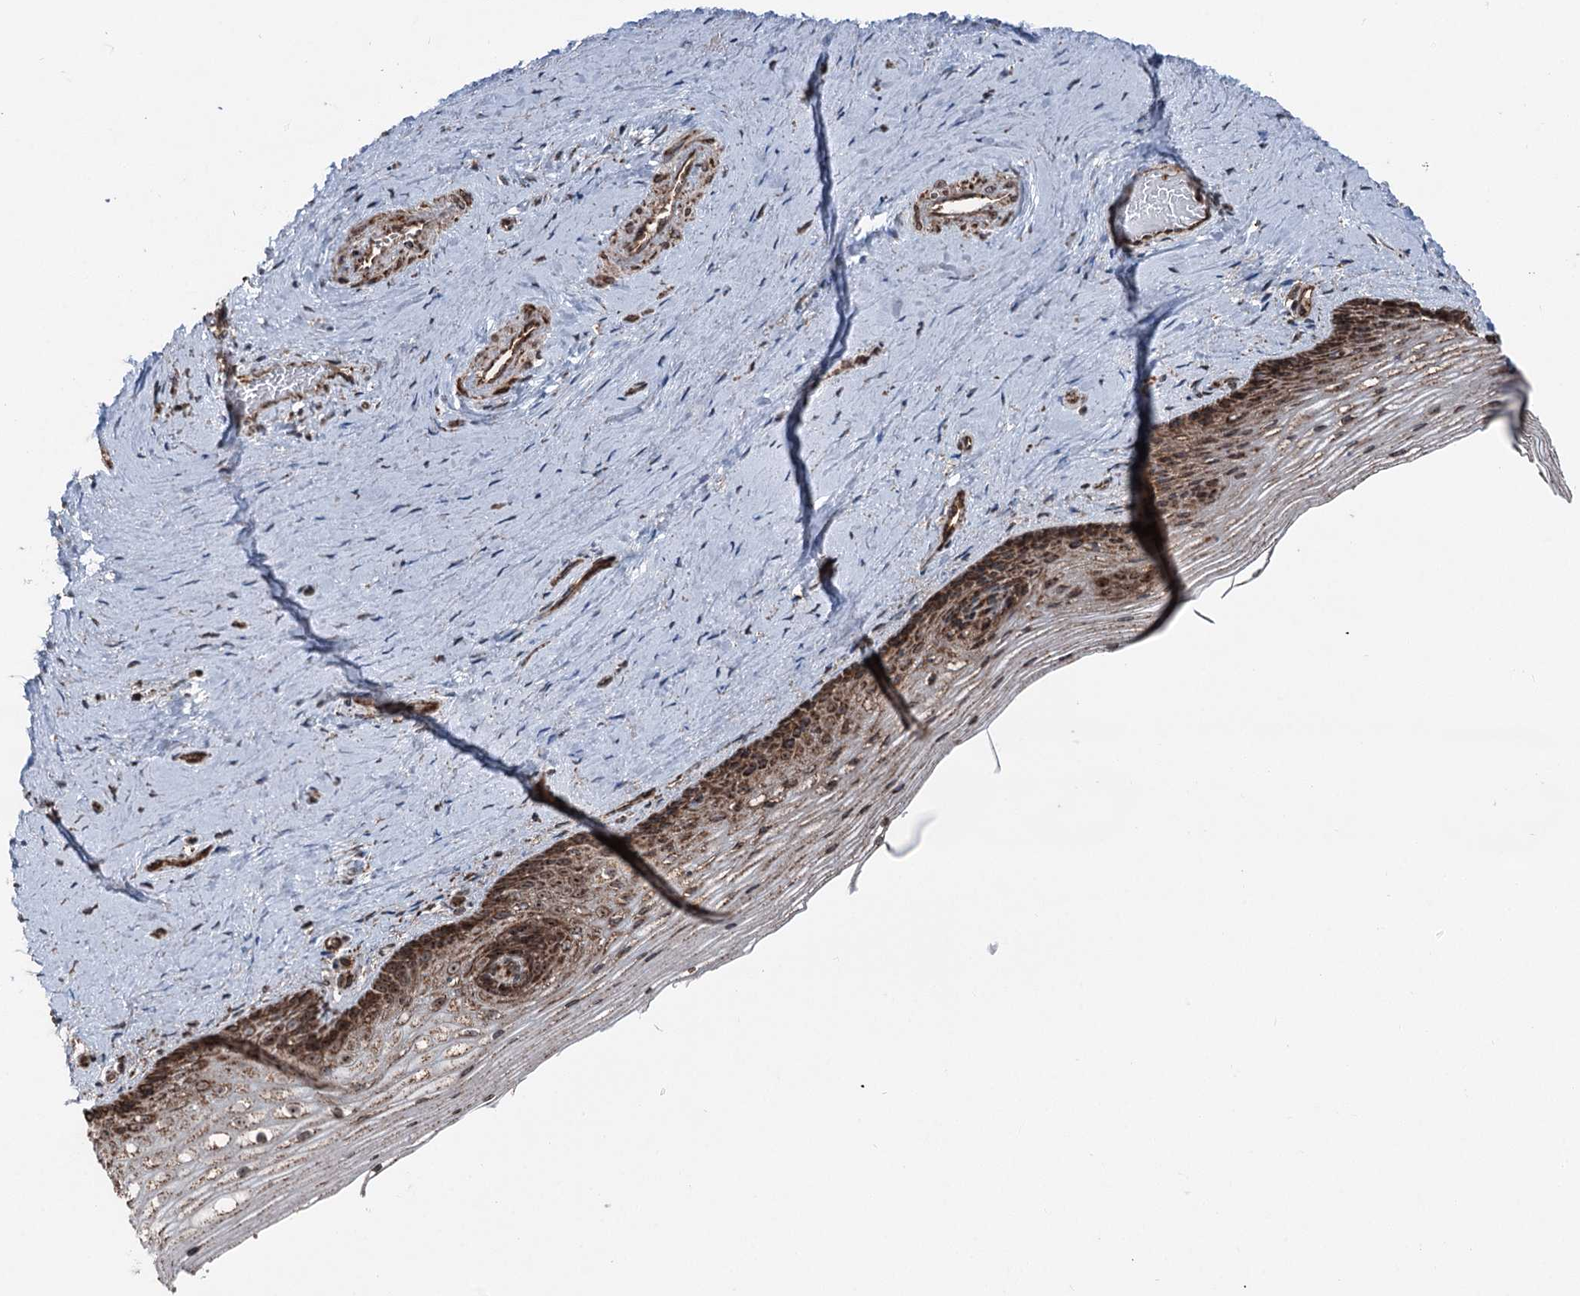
{"staining": {"intensity": "strong", "quantity": ">75%", "location": "cytoplasmic/membranous,nuclear"}, "tissue": "vagina", "cell_type": "Squamous epithelial cells", "image_type": "normal", "snomed": [{"axis": "morphology", "description": "Normal tissue, NOS"}, {"axis": "topography", "description": "Vagina"}], "caption": "Protein staining by immunohistochemistry (IHC) shows strong cytoplasmic/membranous,nuclear positivity in approximately >75% of squamous epithelial cells in benign vagina.", "gene": "STEEP1", "patient": {"sex": "female", "age": 46}}